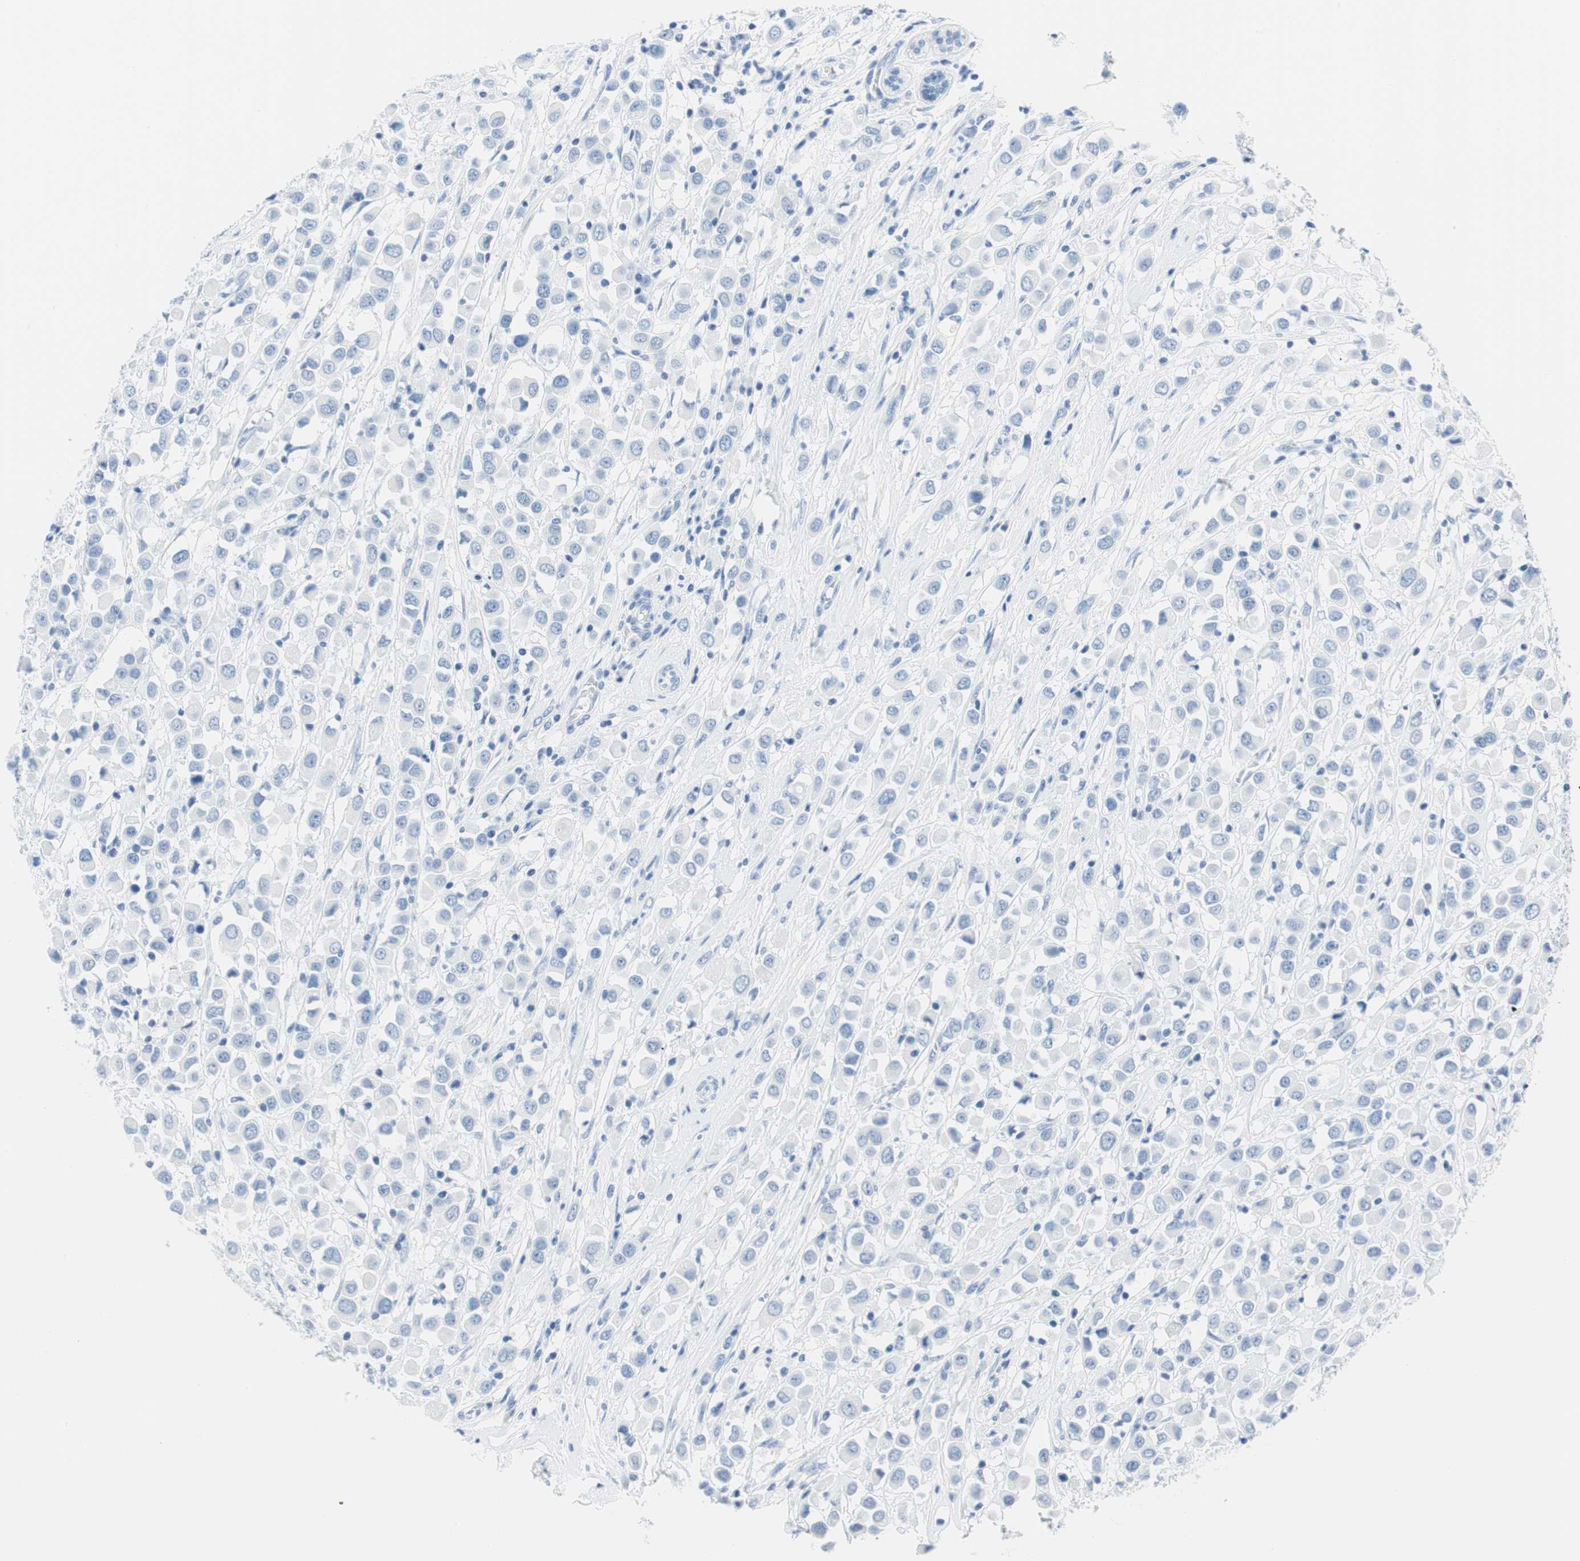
{"staining": {"intensity": "negative", "quantity": "none", "location": "none"}, "tissue": "breast cancer", "cell_type": "Tumor cells", "image_type": "cancer", "snomed": [{"axis": "morphology", "description": "Duct carcinoma"}, {"axis": "topography", "description": "Breast"}], "caption": "High magnification brightfield microscopy of breast cancer stained with DAB (3,3'-diaminobenzidine) (brown) and counterstained with hematoxylin (blue): tumor cells show no significant positivity.", "gene": "NFATC2", "patient": {"sex": "female", "age": 61}}